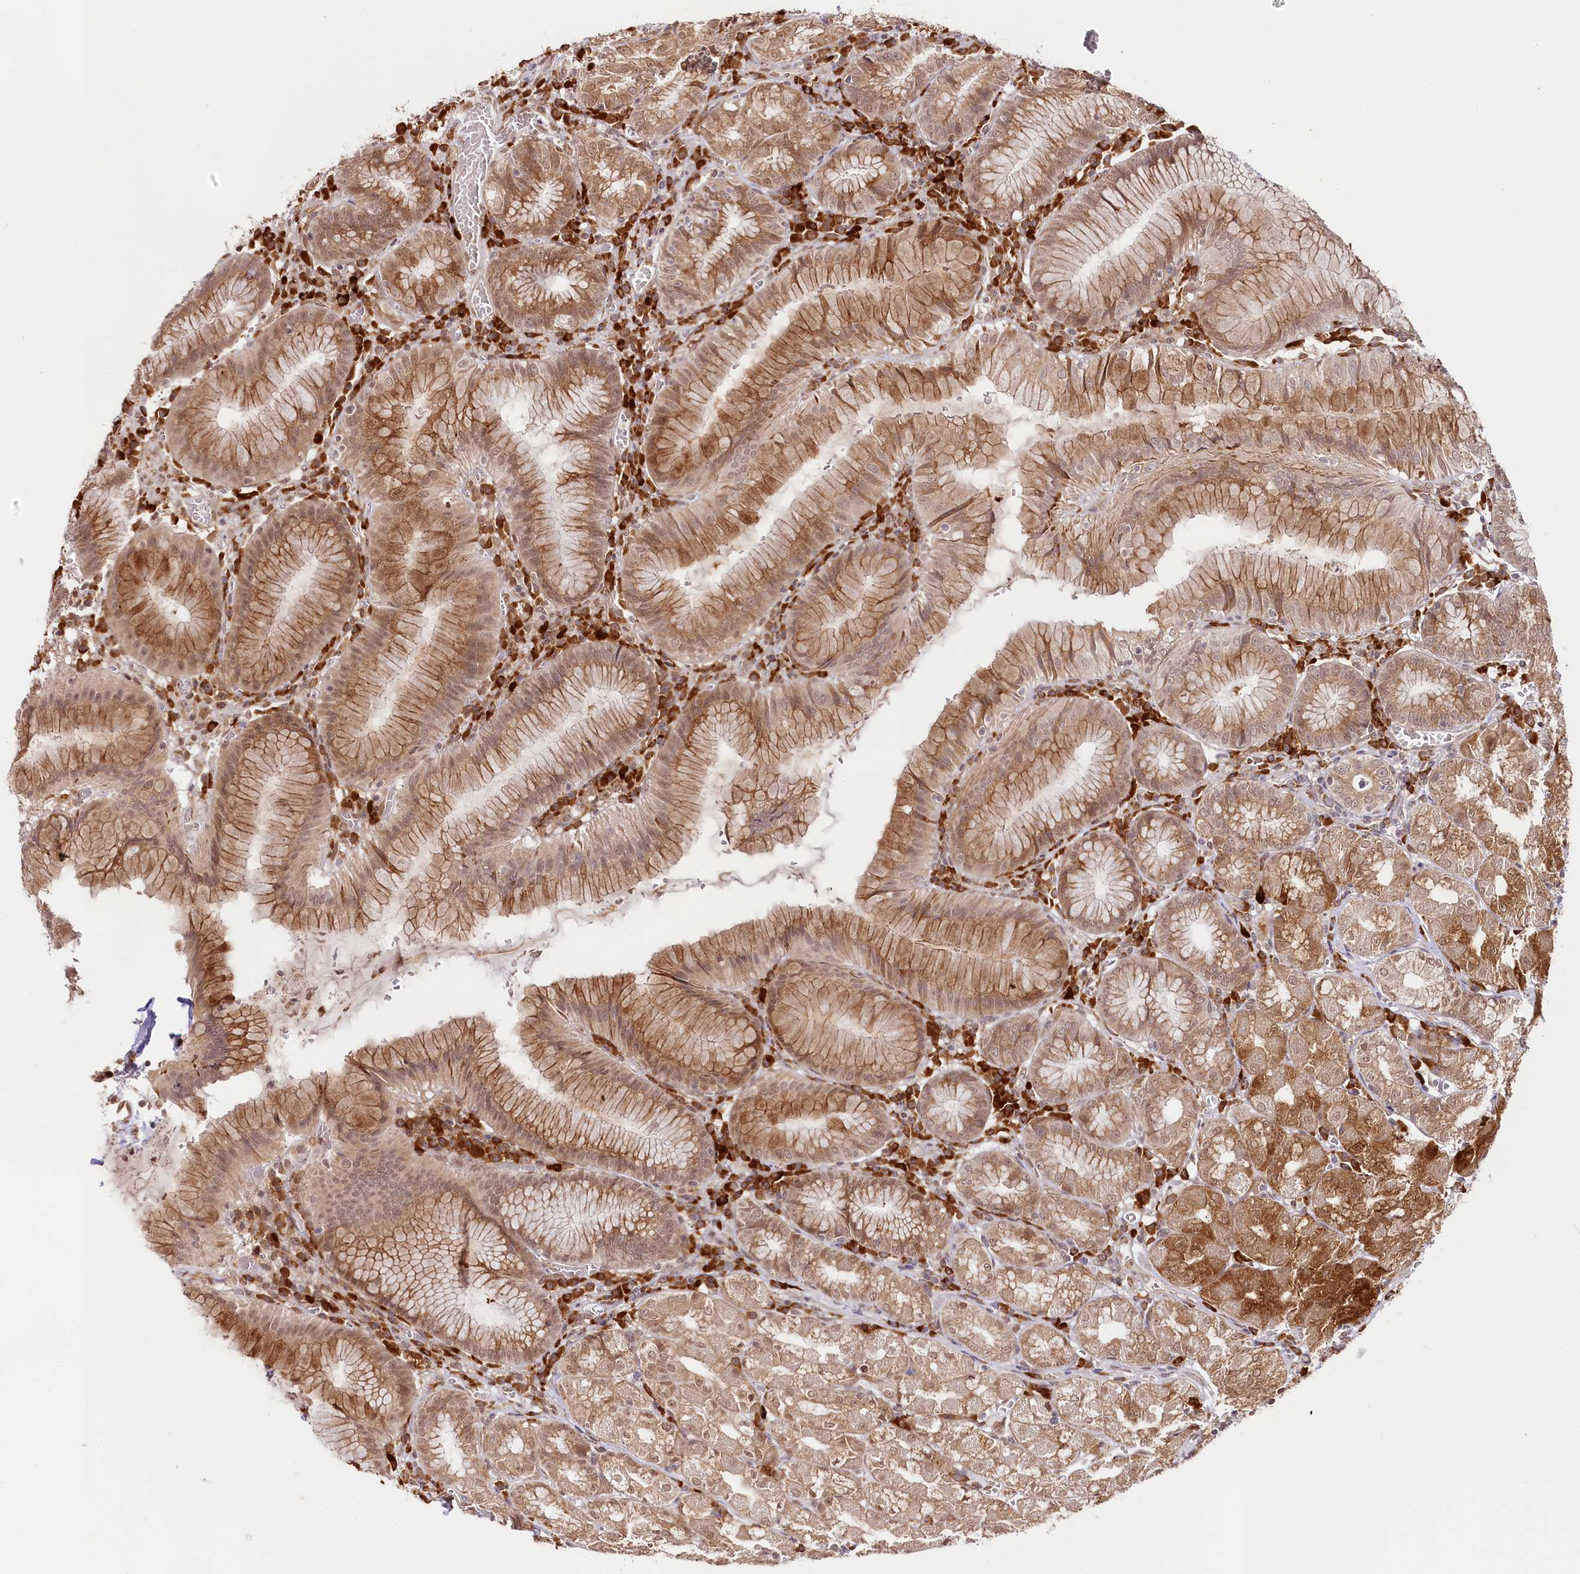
{"staining": {"intensity": "moderate", "quantity": ">75%", "location": "cytoplasmic/membranous,nuclear"}, "tissue": "stomach", "cell_type": "Glandular cells", "image_type": "normal", "snomed": [{"axis": "morphology", "description": "Normal tissue, NOS"}, {"axis": "topography", "description": "Stomach"}], "caption": "Immunohistochemical staining of unremarkable stomach shows >75% levels of moderate cytoplasmic/membranous,nuclear protein expression in approximately >75% of glandular cells.", "gene": "CNPY2", "patient": {"sex": "male", "age": 55}}